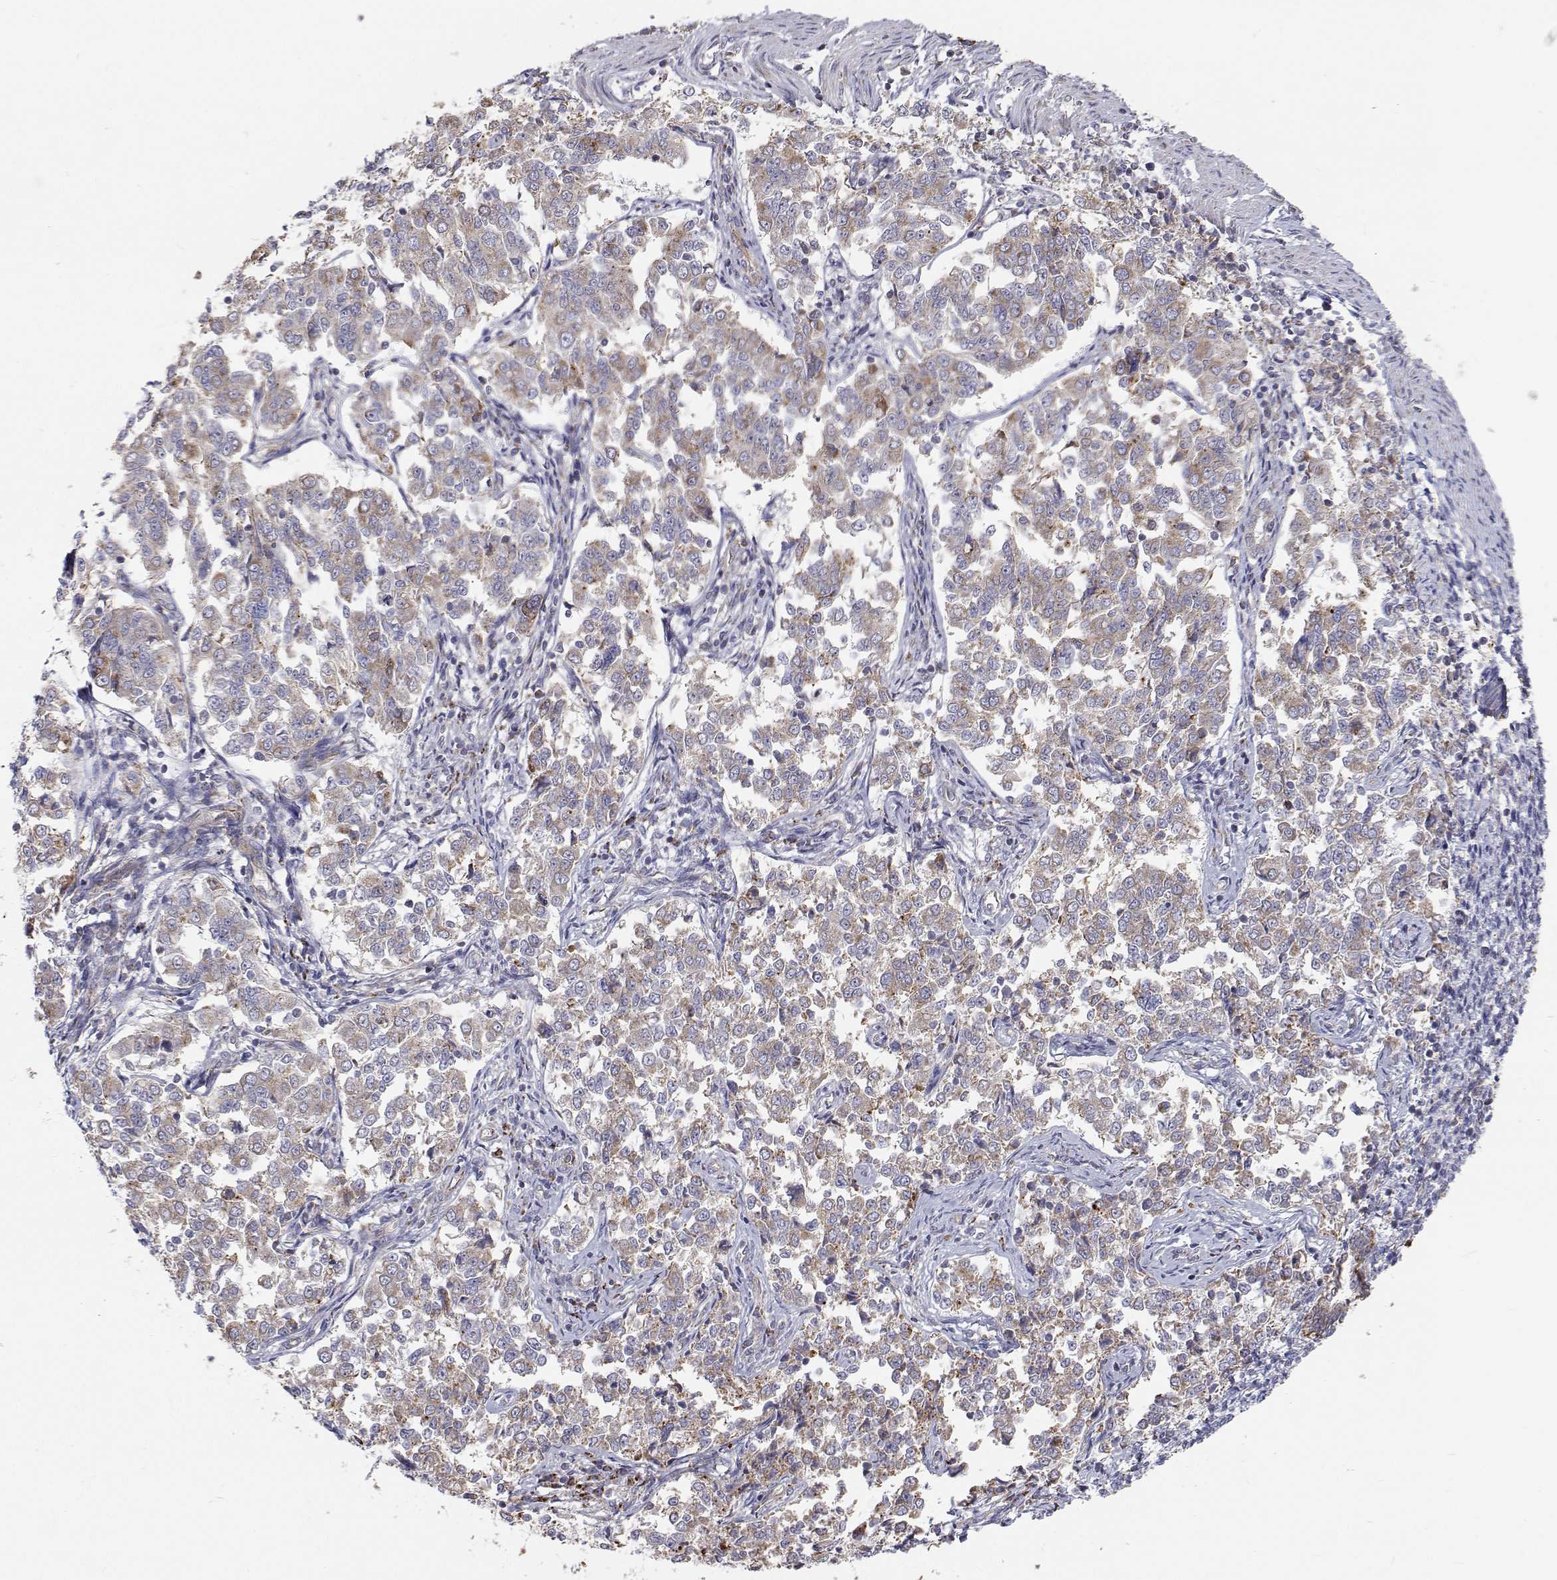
{"staining": {"intensity": "moderate", "quantity": "25%-75%", "location": "cytoplasmic/membranous"}, "tissue": "endometrial cancer", "cell_type": "Tumor cells", "image_type": "cancer", "snomed": [{"axis": "morphology", "description": "Adenocarcinoma, NOS"}, {"axis": "topography", "description": "Endometrium"}], "caption": "Brown immunohistochemical staining in human adenocarcinoma (endometrial) exhibits moderate cytoplasmic/membranous expression in about 25%-75% of tumor cells. The staining was performed using DAB (3,3'-diaminobenzidine) to visualize the protein expression in brown, while the nuclei were stained in blue with hematoxylin (Magnification: 20x).", "gene": "SPICE1", "patient": {"sex": "female", "age": 43}}